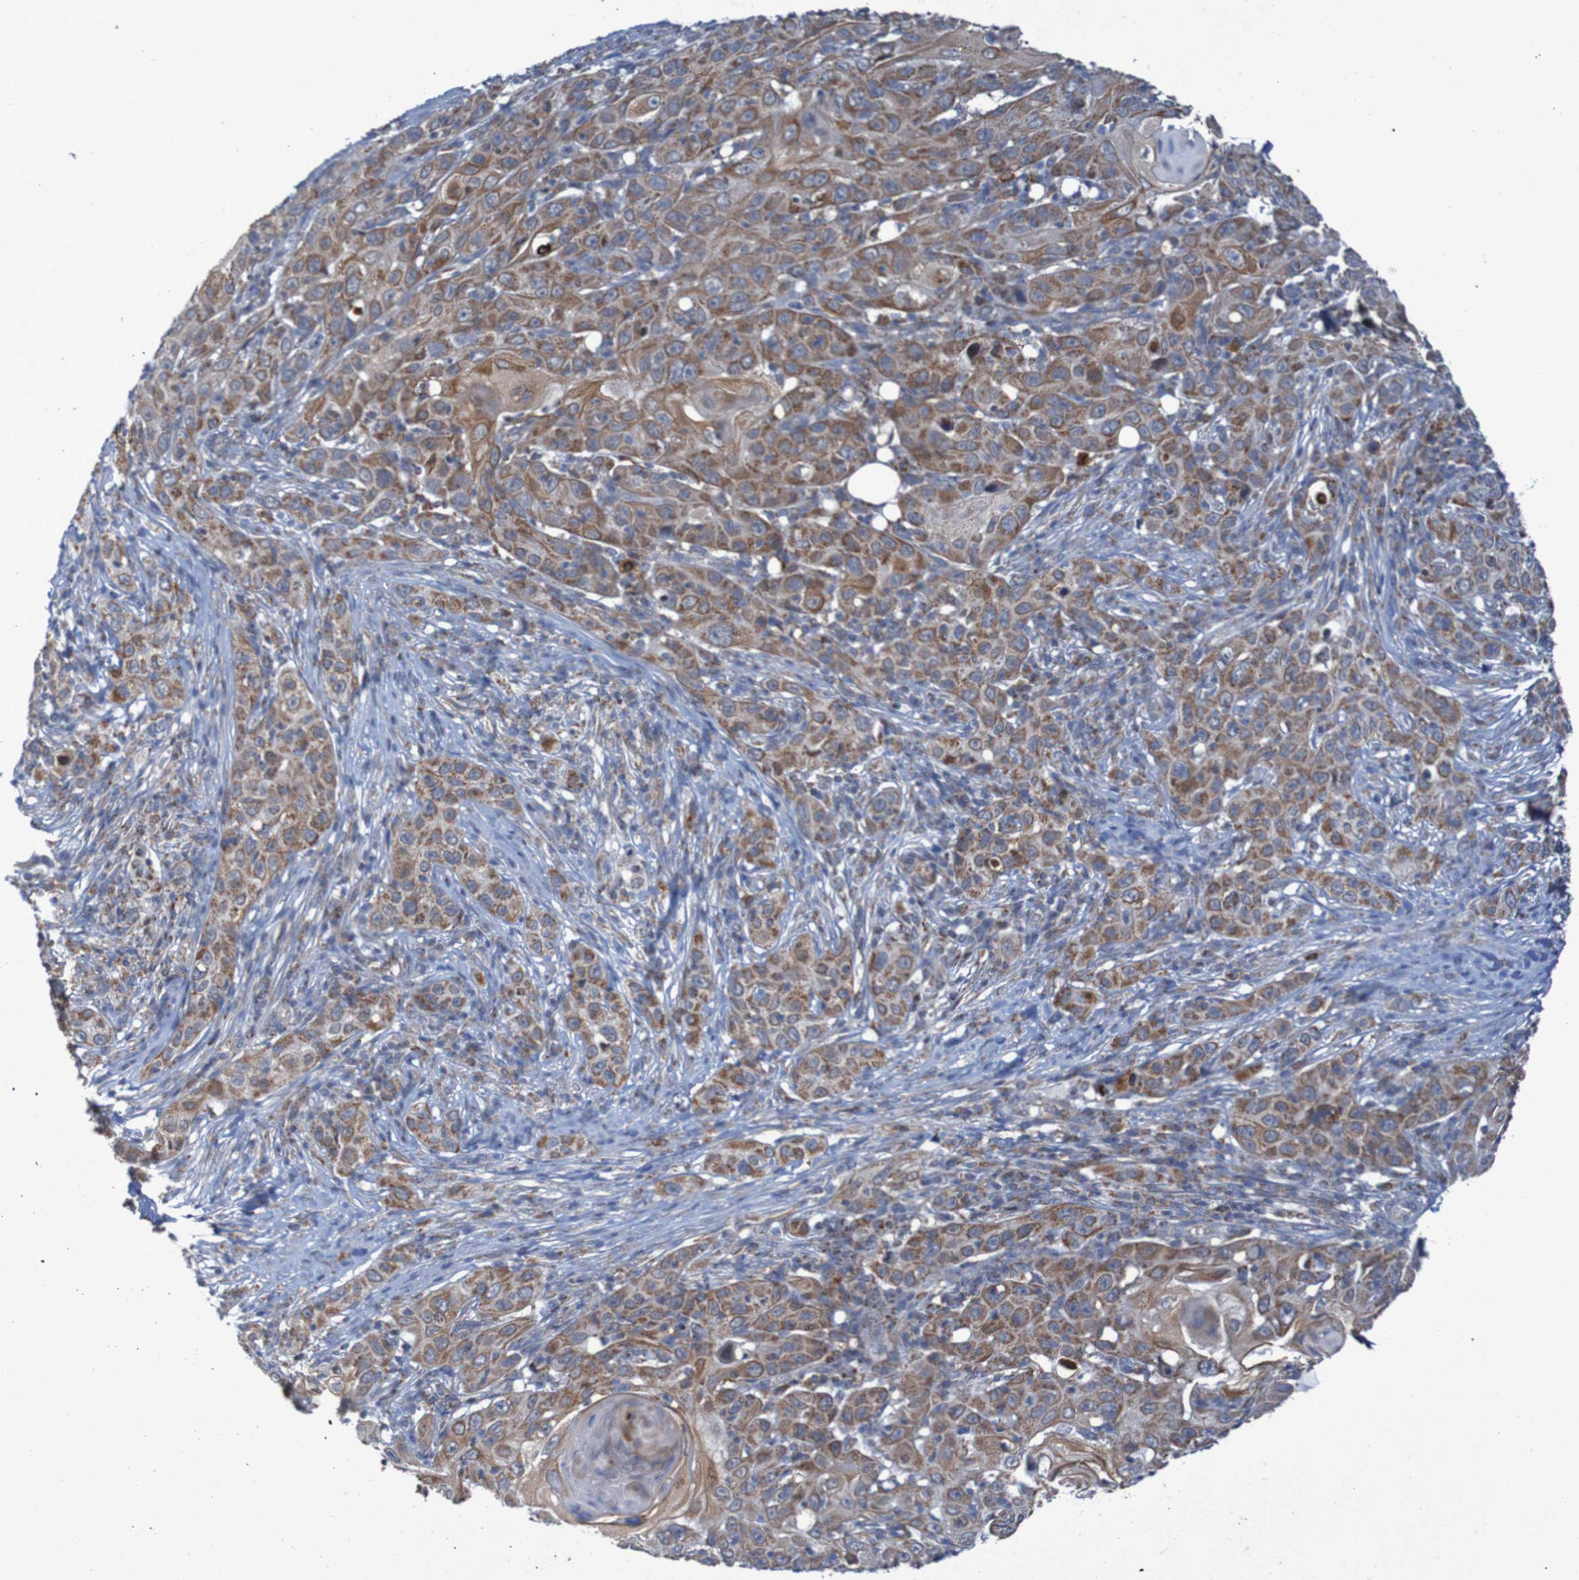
{"staining": {"intensity": "moderate", "quantity": ">75%", "location": "cytoplasmic/membranous"}, "tissue": "skin cancer", "cell_type": "Tumor cells", "image_type": "cancer", "snomed": [{"axis": "morphology", "description": "Squamous cell carcinoma, NOS"}, {"axis": "topography", "description": "Skin"}], "caption": "Immunohistochemical staining of human skin cancer (squamous cell carcinoma) reveals medium levels of moderate cytoplasmic/membranous protein staining in about >75% of tumor cells. (Stains: DAB in brown, nuclei in blue, Microscopy: brightfield microscopy at high magnification).", "gene": "CCDC51", "patient": {"sex": "female", "age": 88}}